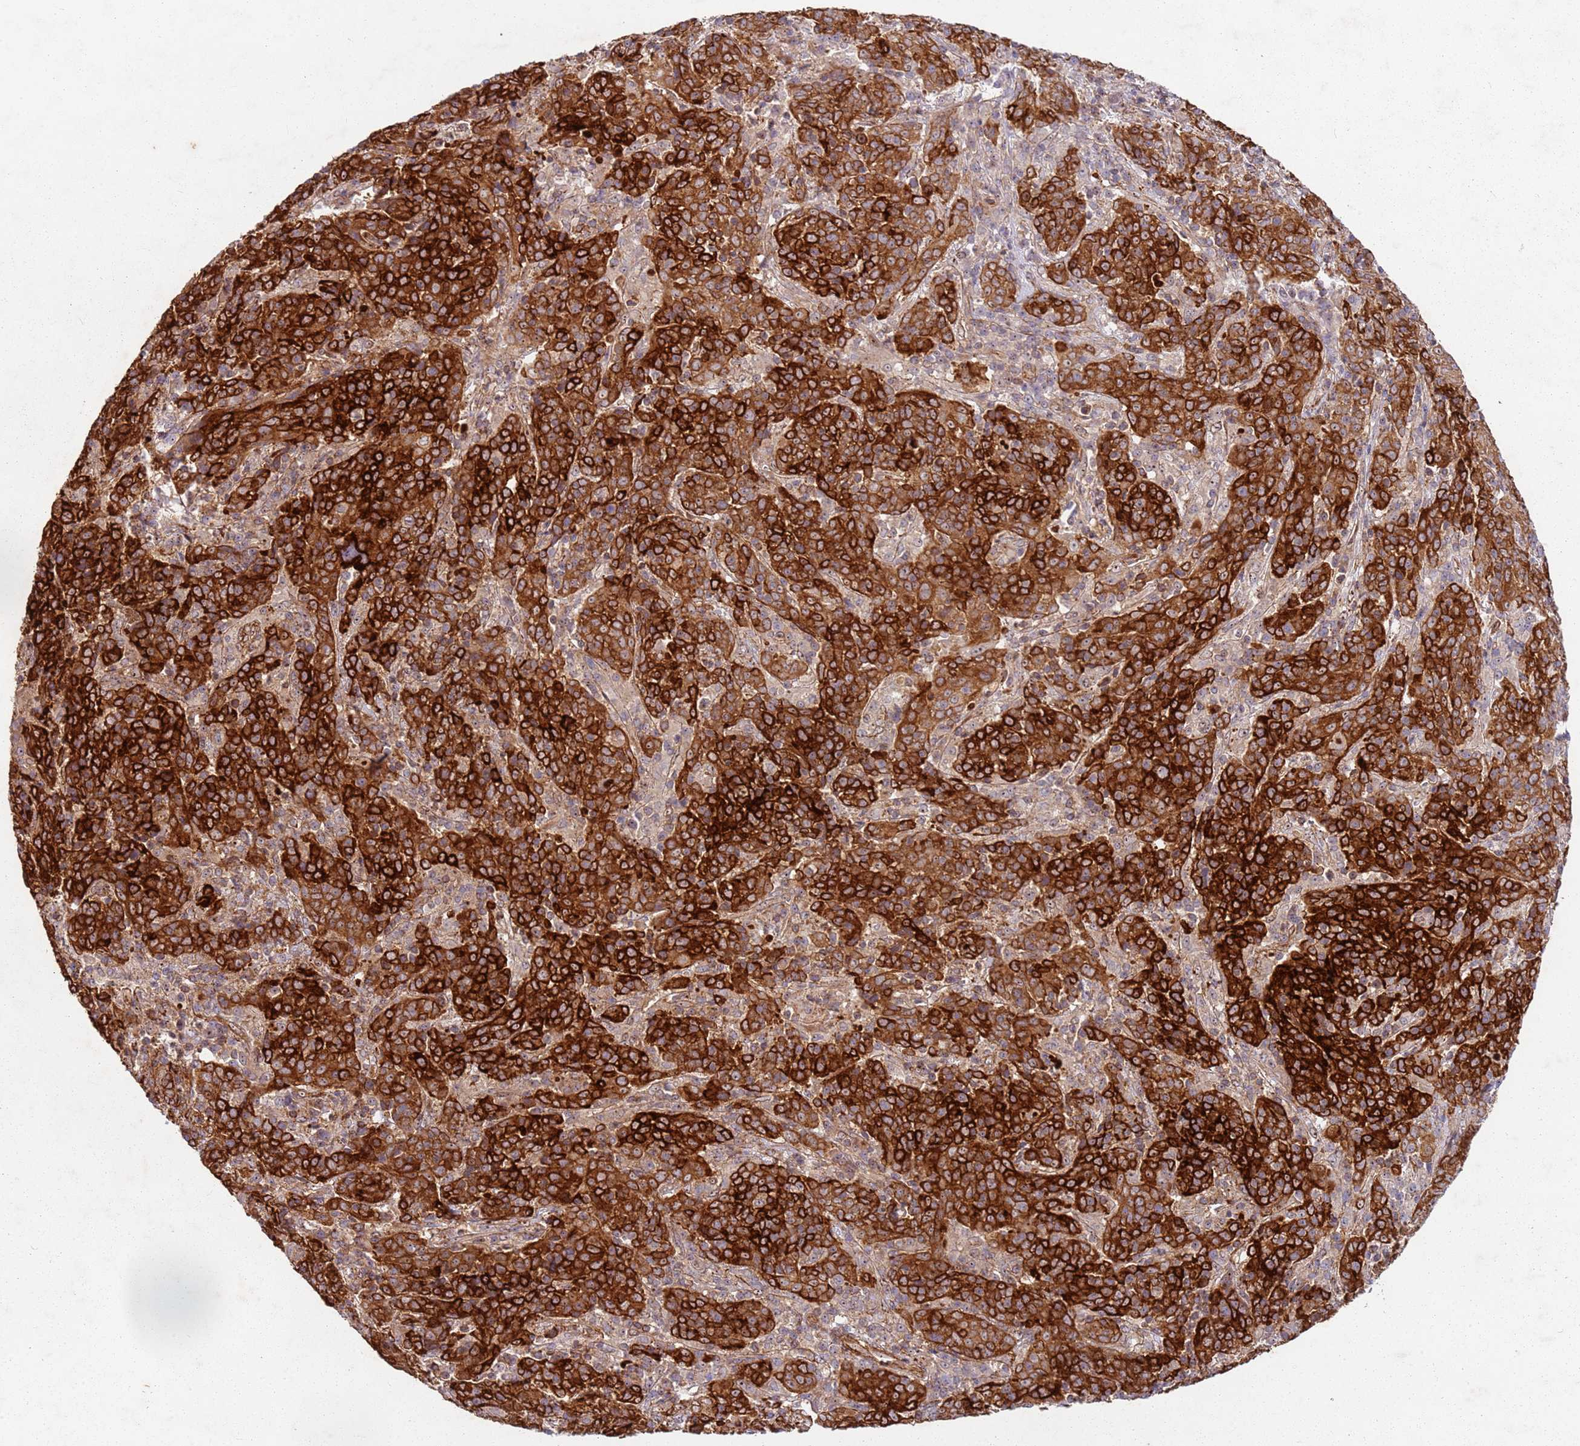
{"staining": {"intensity": "strong", "quantity": ">75%", "location": "cytoplasmic/membranous"}, "tissue": "cervical cancer", "cell_type": "Tumor cells", "image_type": "cancer", "snomed": [{"axis": "morphology", "description": "Squamous cell carcinoma, NOS"}, {"axis": "topography", "description": "Cervix"}], "caption": "Immunohistochemical staining of human cervical cancer exhibits high levels of strong cytoplasmic/membranous protein staining in approximately >75% of tumor cells.", "gene": "C2CD4B", "patient": {"sex": "female", "age": 67}}